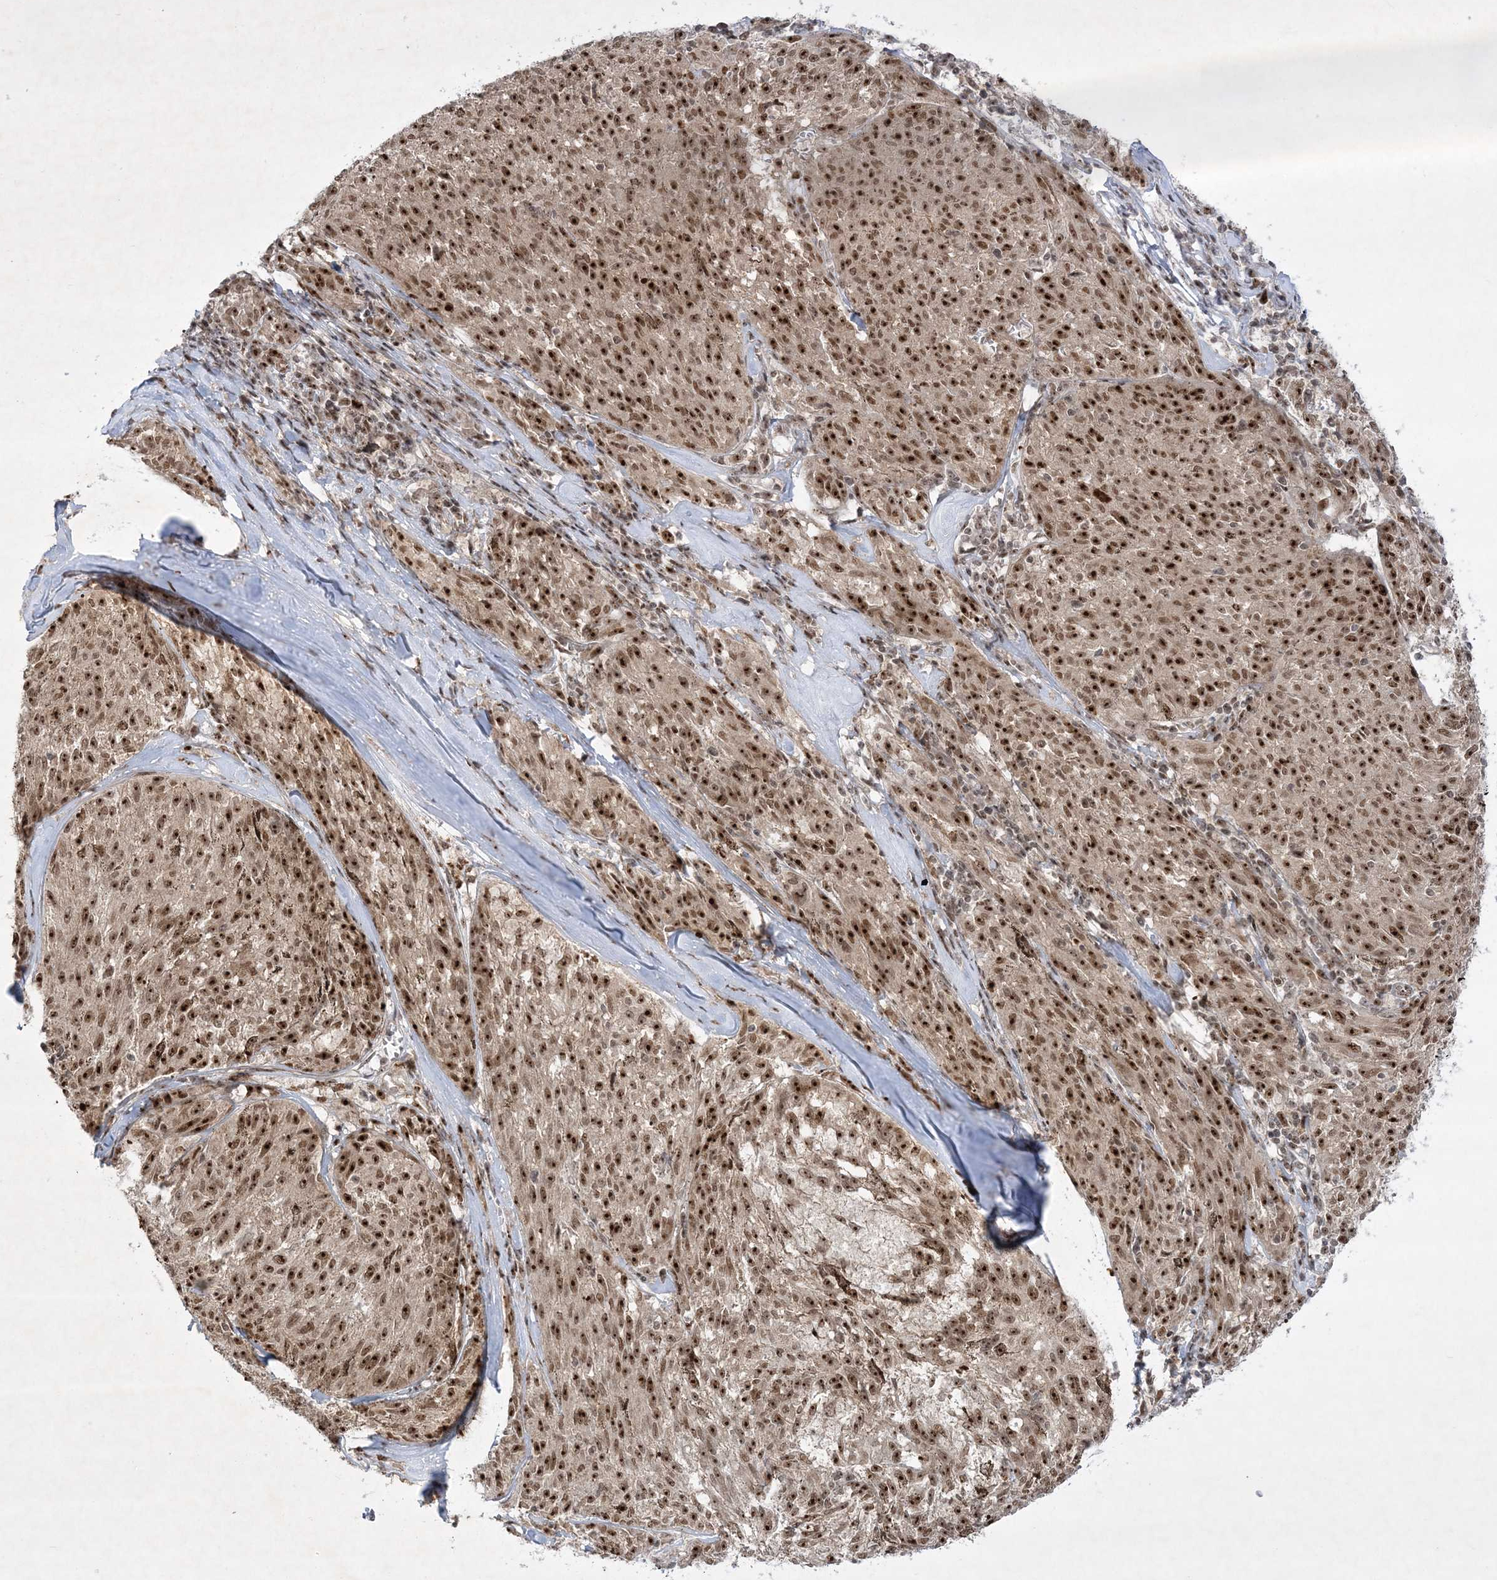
{"staining": {"intensity": "strong", "quantity": ">75%", "location": "nuclear"}, "tissue": "melanoma", "cell_type": "Tumor cells", "image_type": "cancer", "snomed": [{"axis": "morphology", "description": "Malignant melanoma, NOS"}, {"axis": "topography", "description": "Skin"}], "caption": "A micrograph showing strong nuclear staining in about >75% of tumor cells in melanoma, as visualized by brown immunohistochemical staining.", "gene": "NPM3", "patient": {"sex": "female", "age": 72}}